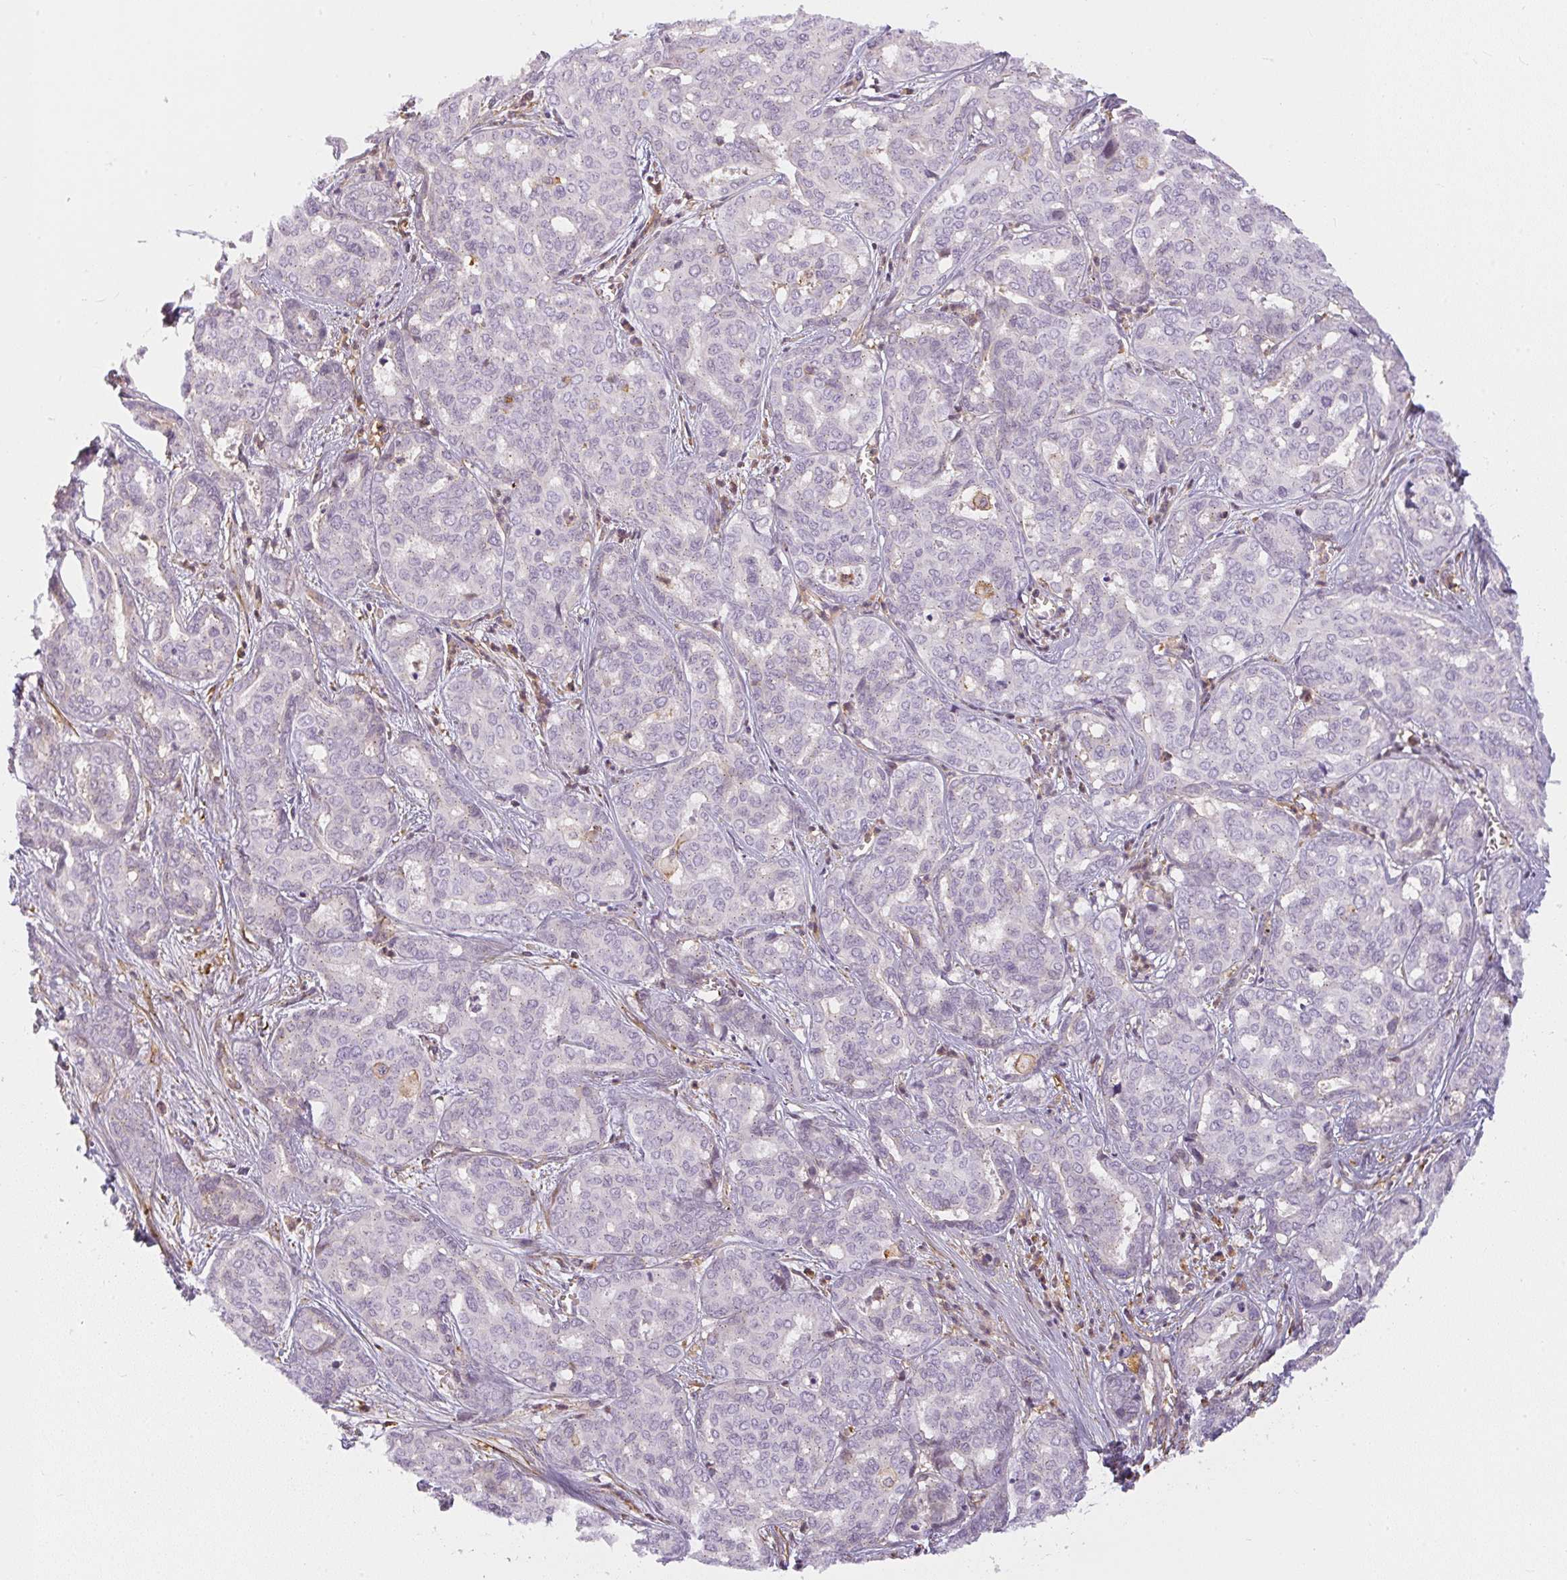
{"staining": {"intensity": "weak", "quantity": "<25%", "location": "cytoplasmic/membranous"}, "tissue": "liver cancer", "cell_type": "Tumor cells", "image_type": "cancer", "snomed": [{"axis": "morphology", "description": "Cholangiocarcinoma"}, {"axis": "topography", "description": "Liver"}], "caption": "DAB (3,3'-diaminobenzidine) immunohistochemical staining of liver cancer shows no significant expression in tumor cells.", "gene": "SULF1", "patient": {"sex": "female", "age": 64}}